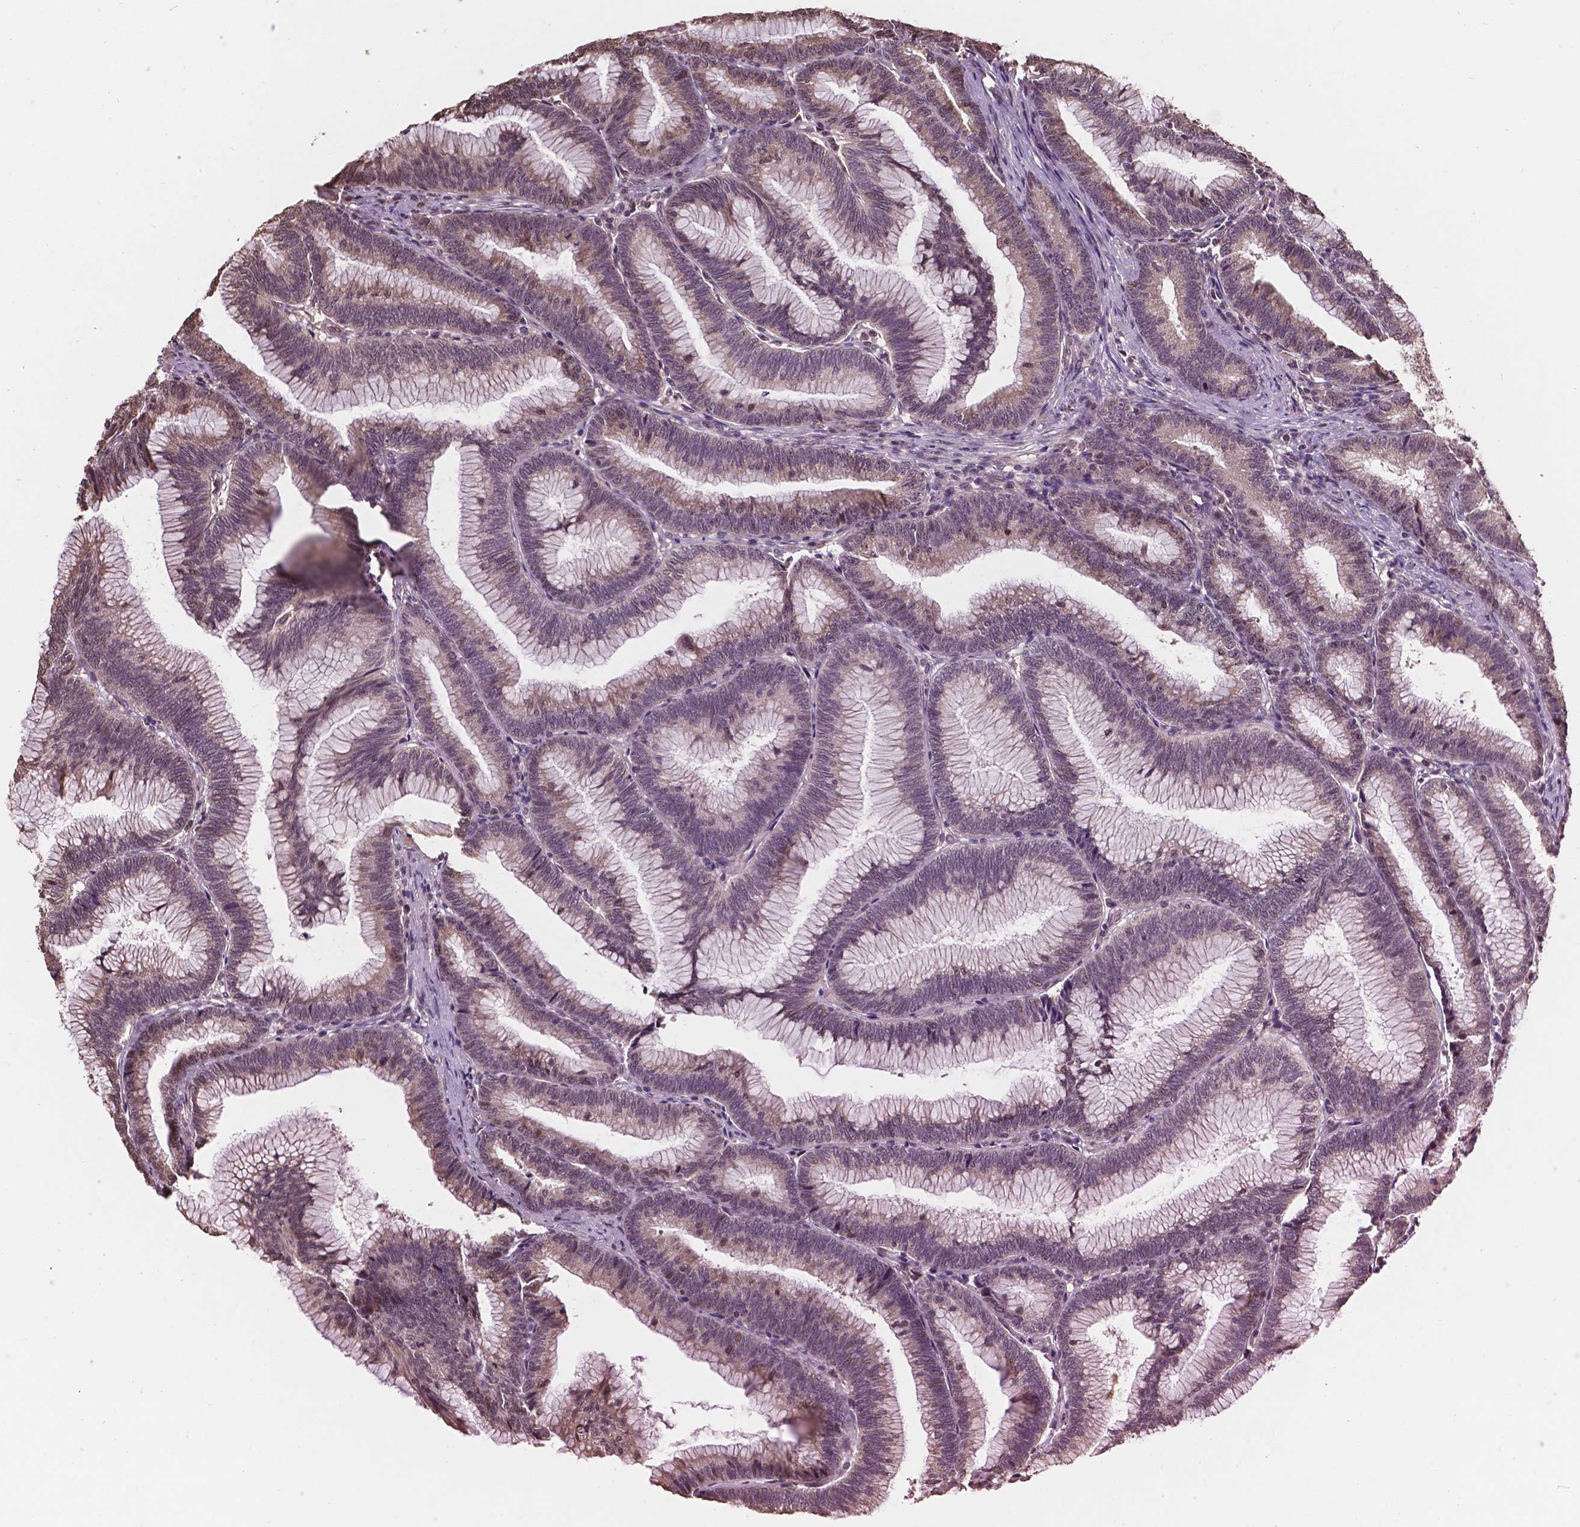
{"staining": {"intensity": "weak", "quantity": "25%-75%", "location": "cytoplasmic/membranous"}, "tissue": "colorectal cancer", "cell_type": "Tumor cells", "image_type": "cancer", "snomed": [{"axis": "morphology", "description": "Adenocarcinoma, NOS"}, {"axis": "topography", "description": "Colon"}], "caption": "Adenocarcinoma (colorectal) stained with DAB (3,3'-diaminobenzidine) immunohistochemistry reveals low levels of weak cytoplasmic/membranous staining in about 25%-75% of tumor cells.", "gene": "GLRA2", "patient": {"sex": "female", "age": 78}}